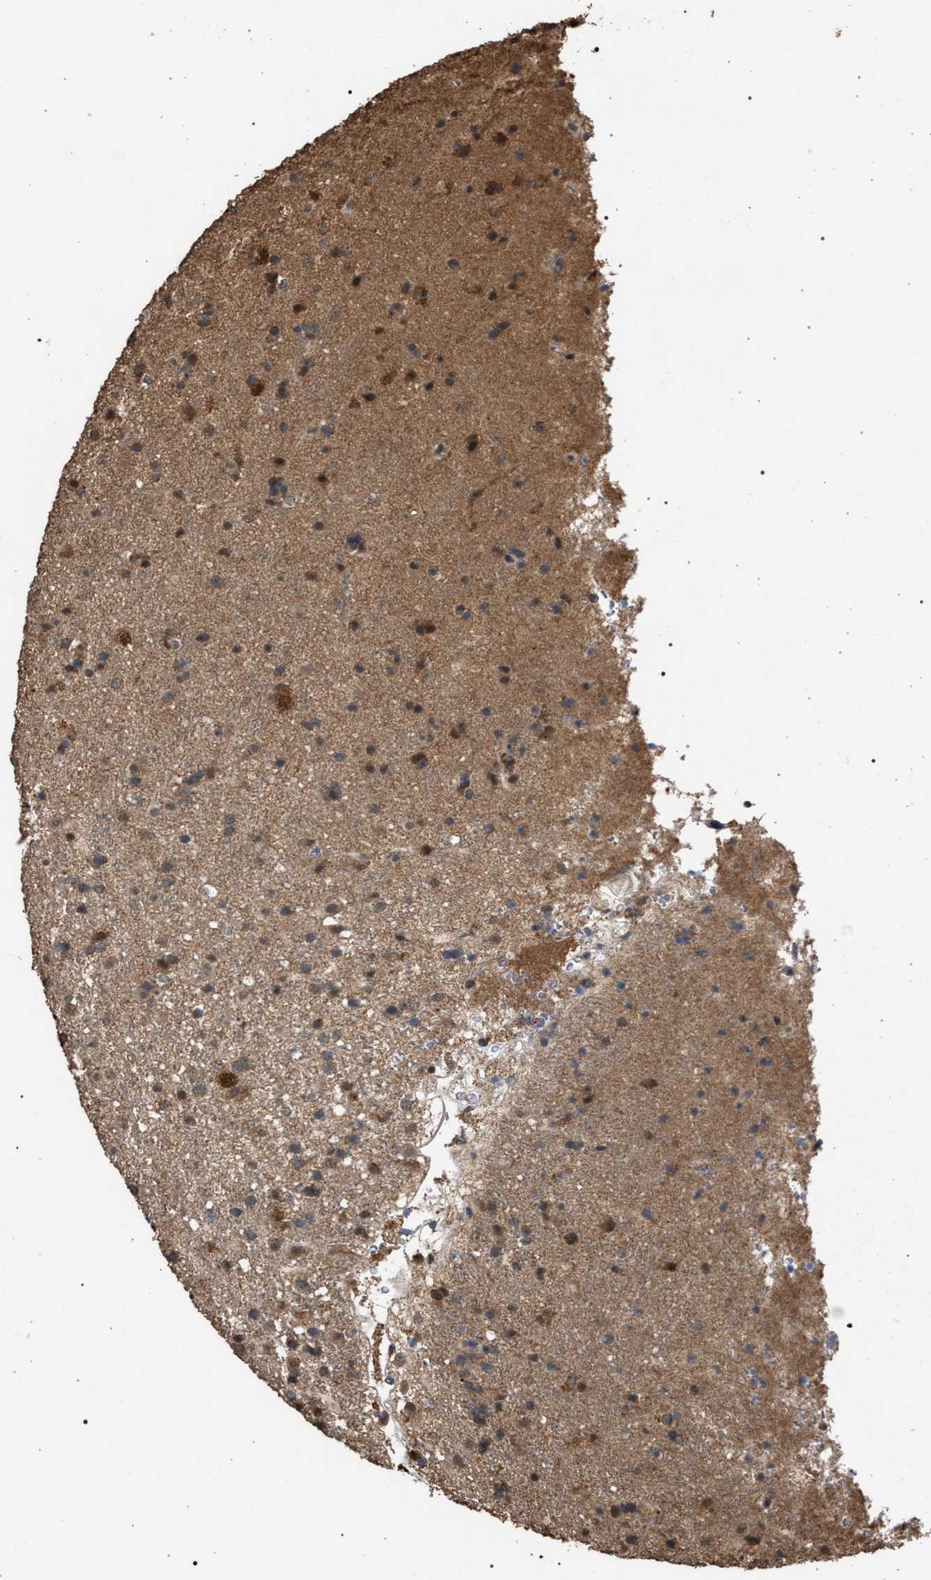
{"staining": {"intensity": "moderate", "quantity": "<25%", "location": "cytoplasmic/membranous"}, "tissue": "glioma", "cell_type": "Tumor cells", "image_type": "cancer", "snomed": [{"axis": "morphology", "description": "Glioma, malignant, Low grade"}, {"axis": "topography", "description": "Brain"}], "caption": "Moderate cytoplasmic/membranous protein positivity is identified in about <25% of tumor cells in malignant glioma (low-grade). Ihc stains the protein of interest in brown and the nuclei are stained blue.", "gene": "NAA35", "patient": {"sex": "male", "age": 65}}